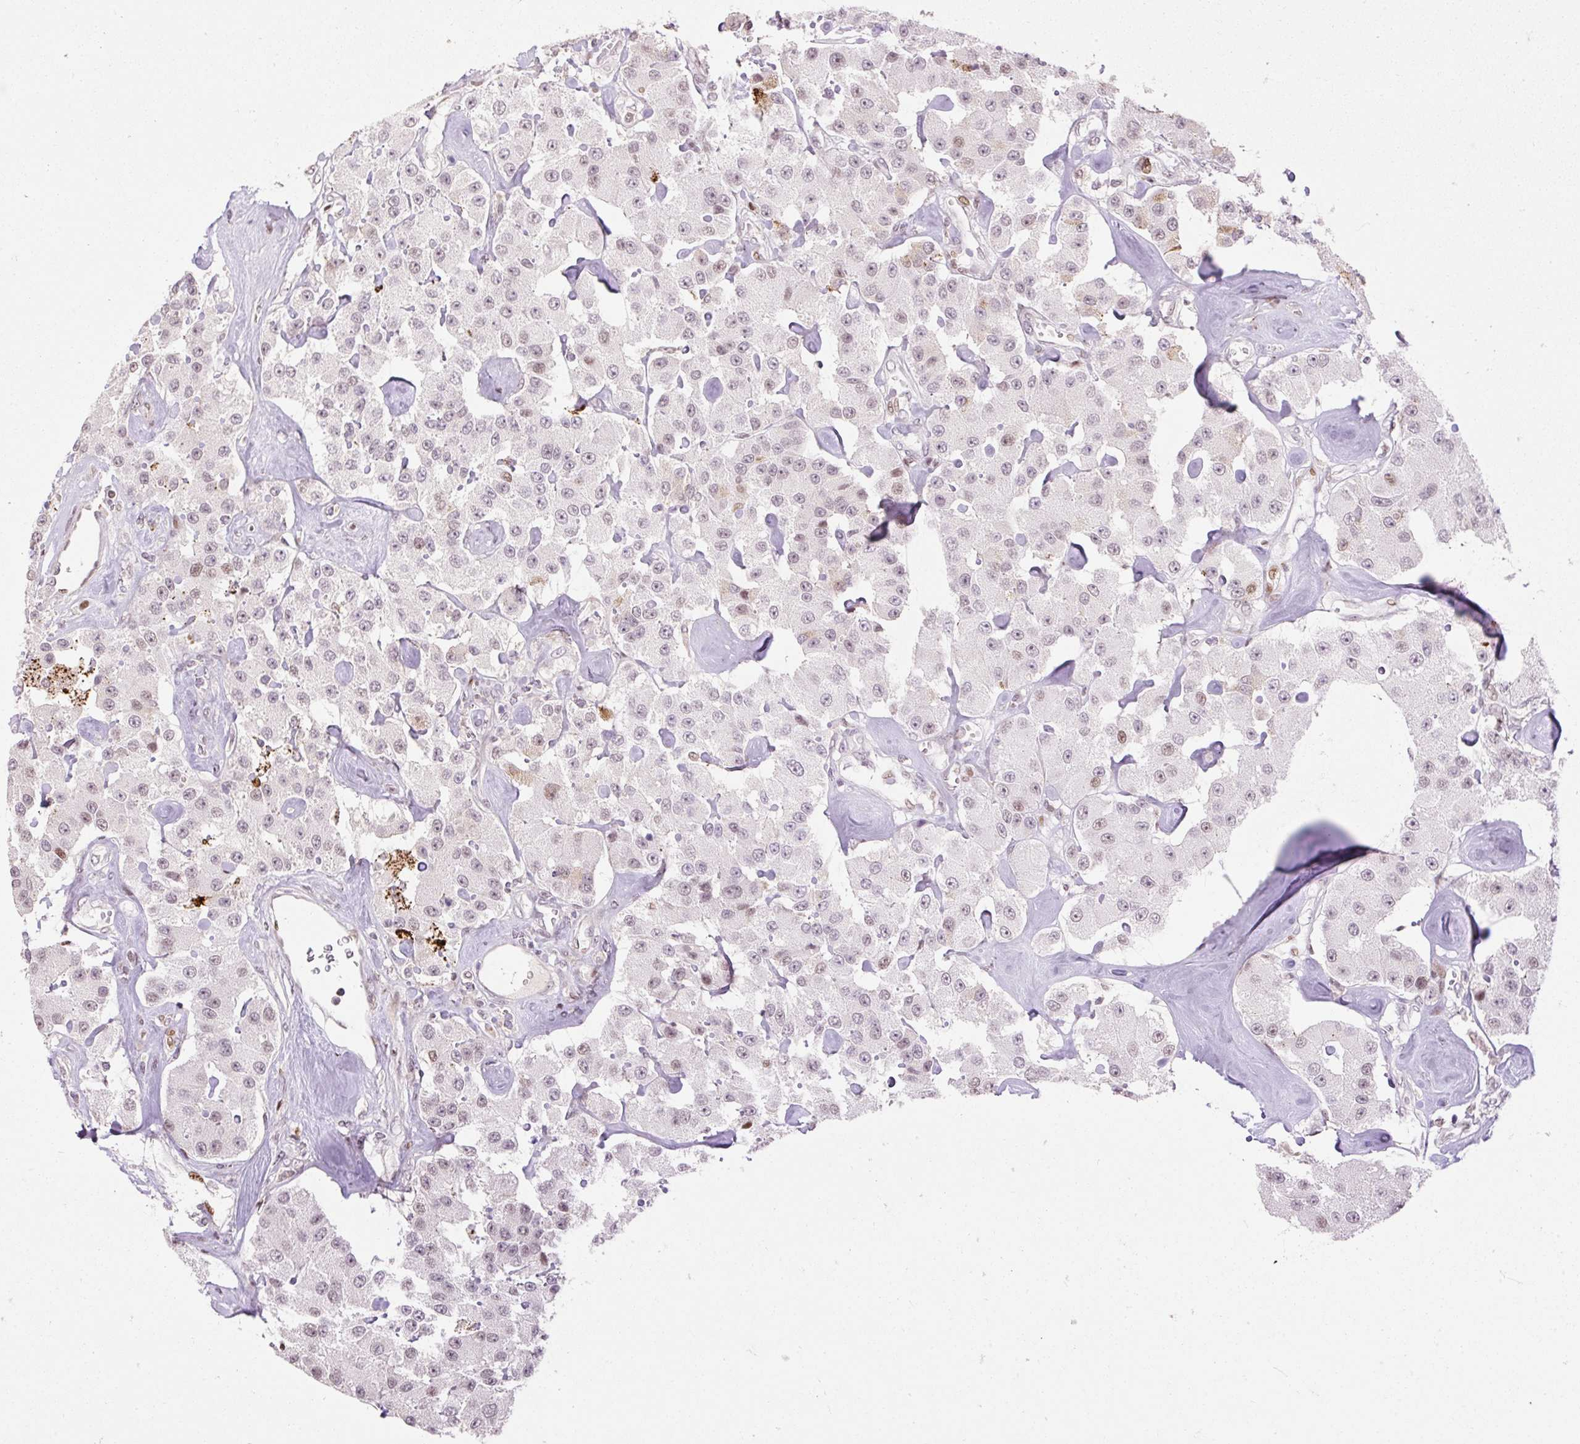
{"staining": {"intensity": "weak", "quantity": "25%-75%", "location": "nuclear"}, "tissue": "carcinoid", "cell_type": "Tumor cells", "image_type": "cancer", "snomed": [{"axis": "morphology", "description": "Carcinoid, malignant, NOS"}, {"axis": "topography", "description": "Pancreas"}], "caption": "IHC staining of carcinoid, which displays low levels of weak nuclear positivity in approximately 25%-75% of tumor cells indicating weak nuclear protein expression. The staining was performed using DAB (3,3'-diaminobenzidine) (brown) for protein detection and nuclei were counterstained in hematoxylin (blue).", "gene": "RIPPLY3", "patient": {"sex": "male", "age": 41}}